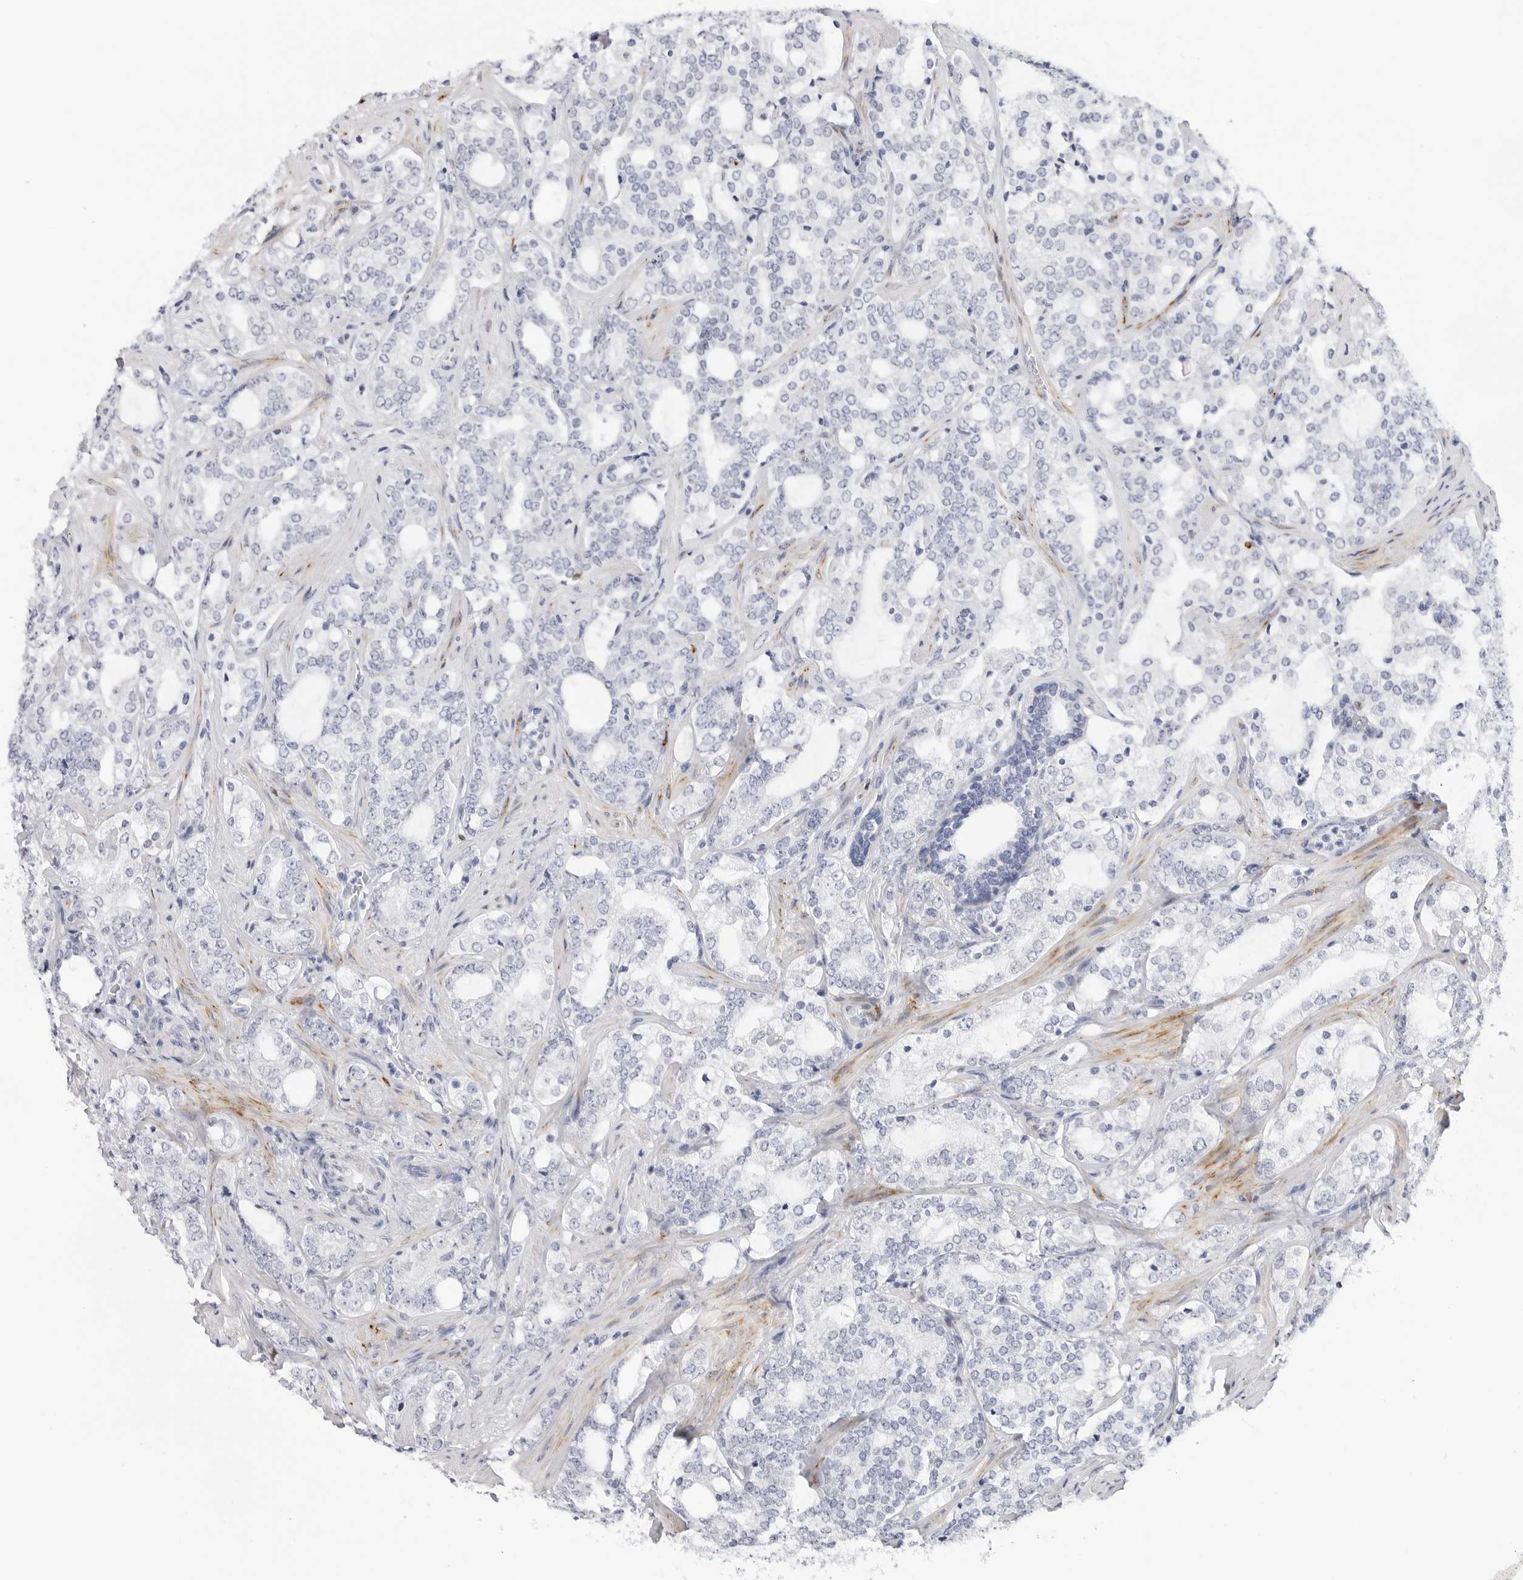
{"staining": {"intensity": "negative", "quantity": "none", "location": "none"}, "tissue": "prostate cancer", "cell_type": "Tumor cells", "image_type": "cancer", "snomed": [{"axis": "morphology", "description": "Adenocarcinoma, High grade"}, {"axis": "topography", "description": "Prostate"}], "caption": "The immunohistochemistry (IHC) micrograph has no significant positivity in tumor cells of prostate cancer (adenocarcinoma (high-grade)) tissue.", "gene": "HSPB7", "patient": {"sex": "male", "age": 64}}